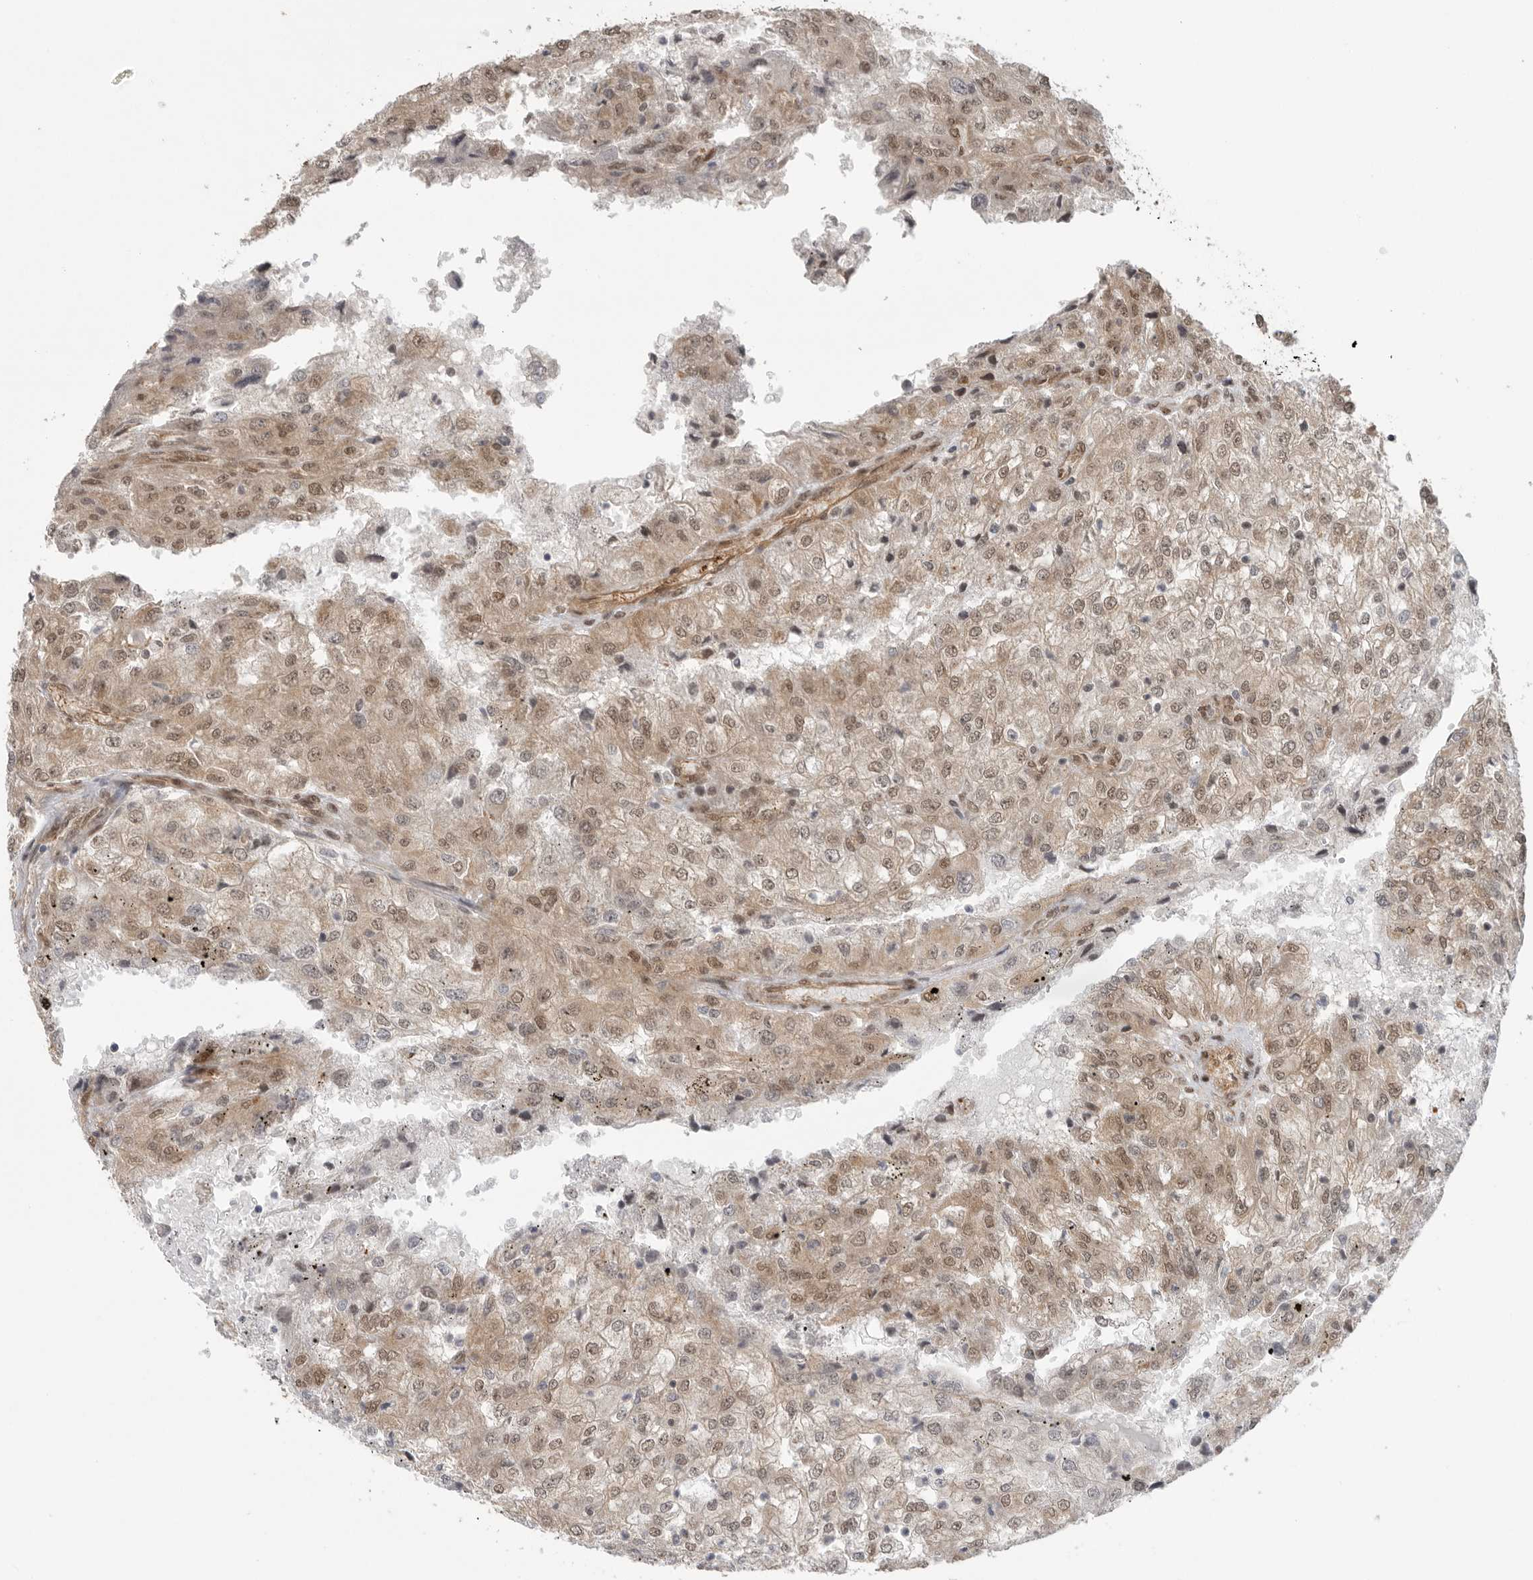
{"staining": {"intensity": "moderate", "quantity": ">75%", "location": "cytoplasmic/membranous,nuclear"}, "tissue": "renal cancer", "cell_type": "Tumor cells", "image_type": "cancer", "snomed": [{"axis": "morphology", "description": "Adenocarcinoma, NOS"}, {"axis": "topography", "description": "Kidney"}], "caption": "A micrograph of human adenocarcinoma (renal) stained for a protein shows moderate cytoplasmic/membranous and nuclear brown staining in tumor cells. The staining was performed using DAB to visualize the protein expression in brown, while the nuclei were stained in blue with hematoxylin (Magnification: 20x).", "gene": "VPS50", "patient": {"sex": "female", "age": 54}}